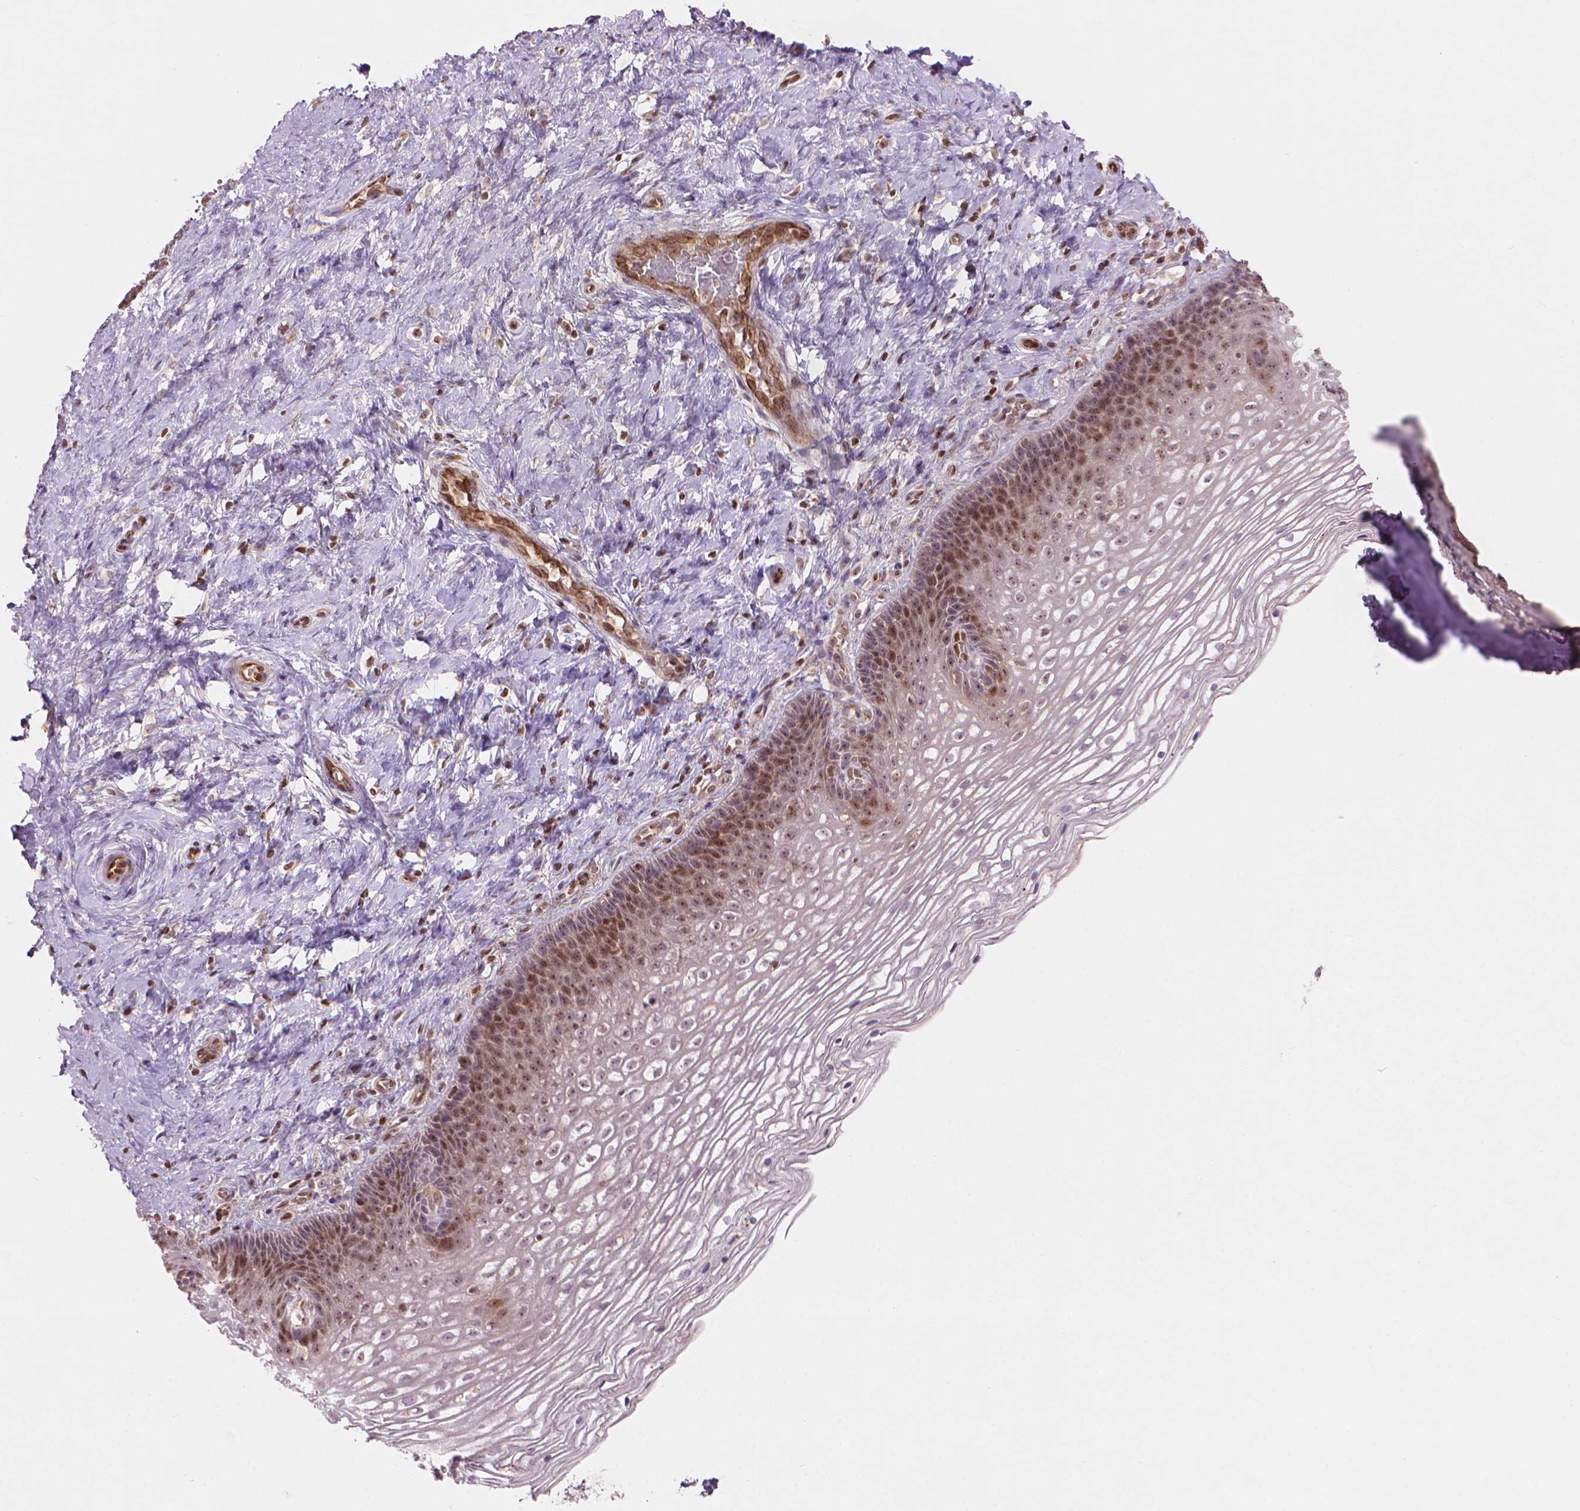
{"staining": {"intensity": "negative", "quantity": "none", "location": "none"}, "tissue": "cervix", "cell_type": "Glandular cells", "image_type": "normal", "snomed": [{"axis": "morphology", "description": "Normal tissue, NOS"}, {"axis": "topography", "description": "Cervix"}], "caption": "IHC histopathology image of unremarkable cervix stained for a protein (brown), which displays no expression in glandular cells. The staining was performed using DAB (3,3'-diaminobenzidine) to visualize the protein expression in brown, while the nuclei were stained in blue with hematoxylin (Magnification: 20x).", "gene": "SMC2", "patient": {"sex": "female", "age": 34}}